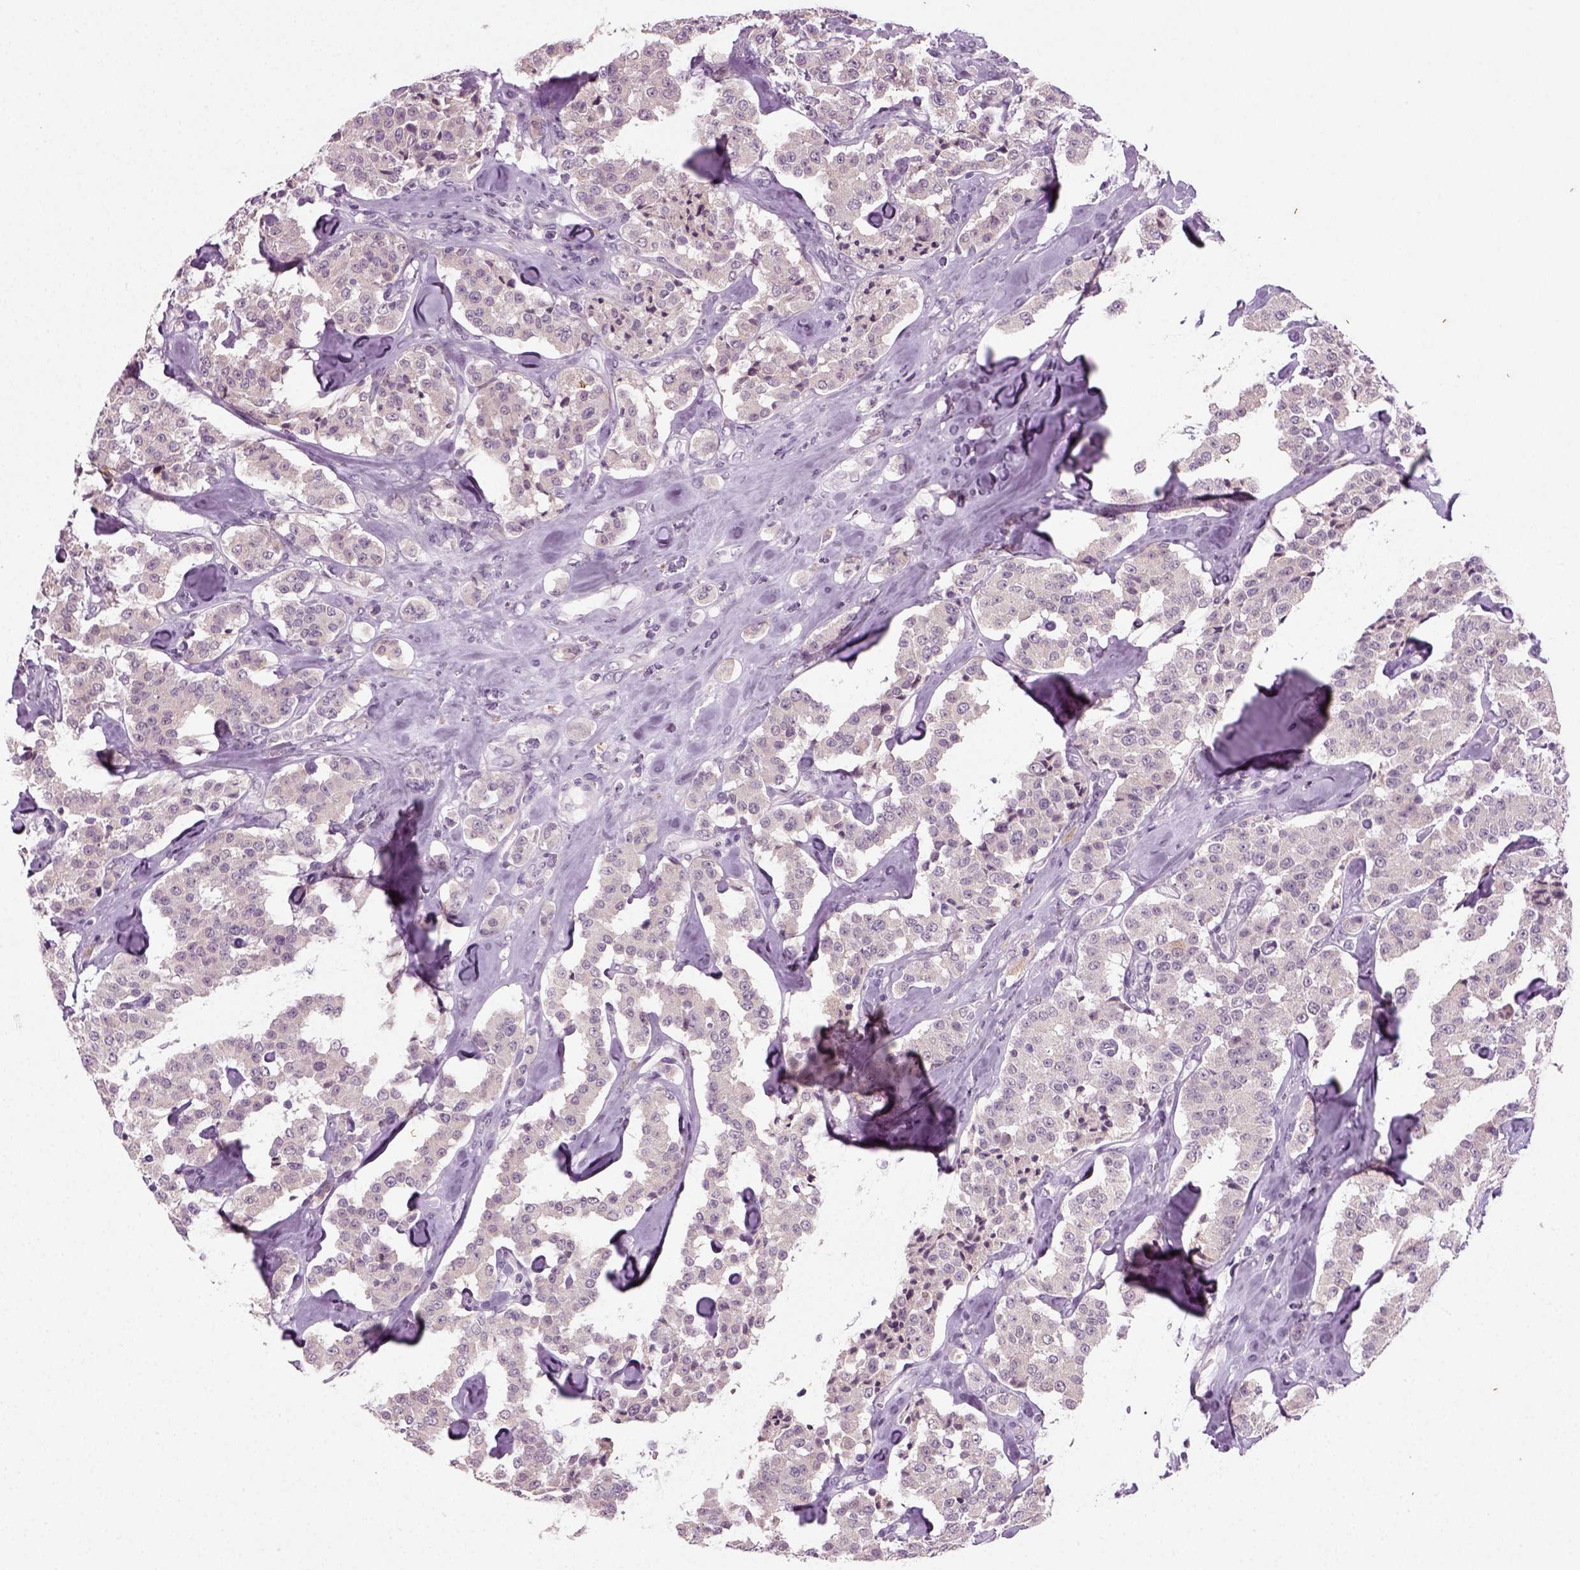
{"staining": {"intensity": "negative", "quantity": "none", "location": "none"}, "tissue": "carcinoid", "cell_type": "Tumor cells", "image_type": "cancer", "snomed": [{"axis": "morphology", "description": "Carcinoid, malignant, NOS"}, {"axis": "topography", "description": "Pancreas"}], "caption": "Tumor cells are negative for brown protein staining in carcinoid.", "gene": "SYNGAP1", "patient": {"sex": "male", "age": 41}}